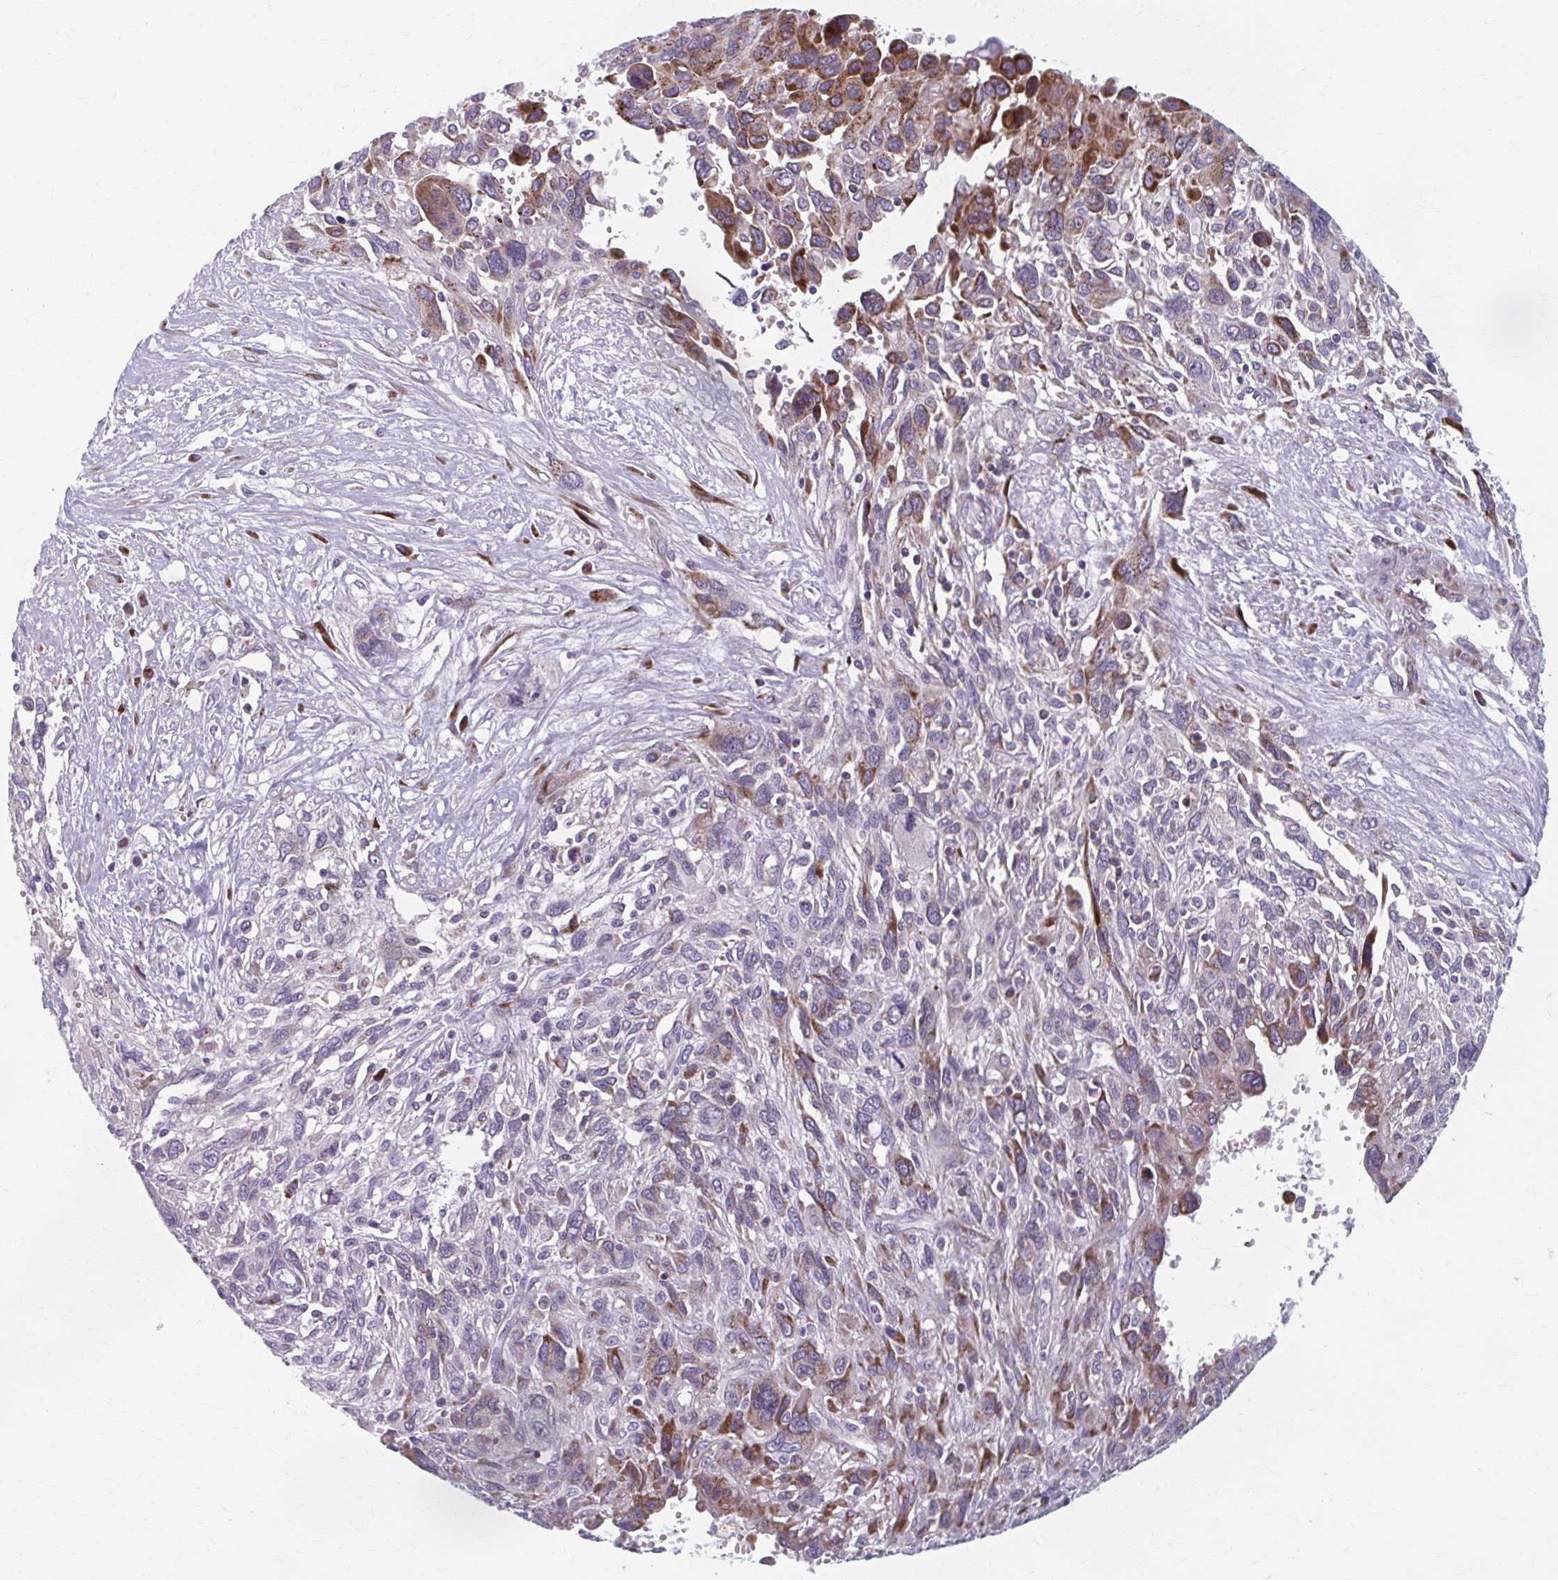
{"staining": {"intensity": "strong", "quantity": "<25%", "location": "cytoplasmic/membranous"}, "tissue": "pancreatic cancer", "cell_type": "Tumor cells", "image_type": "cancer", "snomed": [{"axis": "morphology", "description": "Adenocarcinoma, NOS"}, {"axis": "topography", "description": "Pancreas"}], "caption": "Human pancreatic adenocarcinoma stained with a brown dye exhibits strong cytoplasmic/membranous positive staining in approximately <25% of tumor cells.", "gene": "OLFM2", "patient": {"sex": "female", "age": 47}}